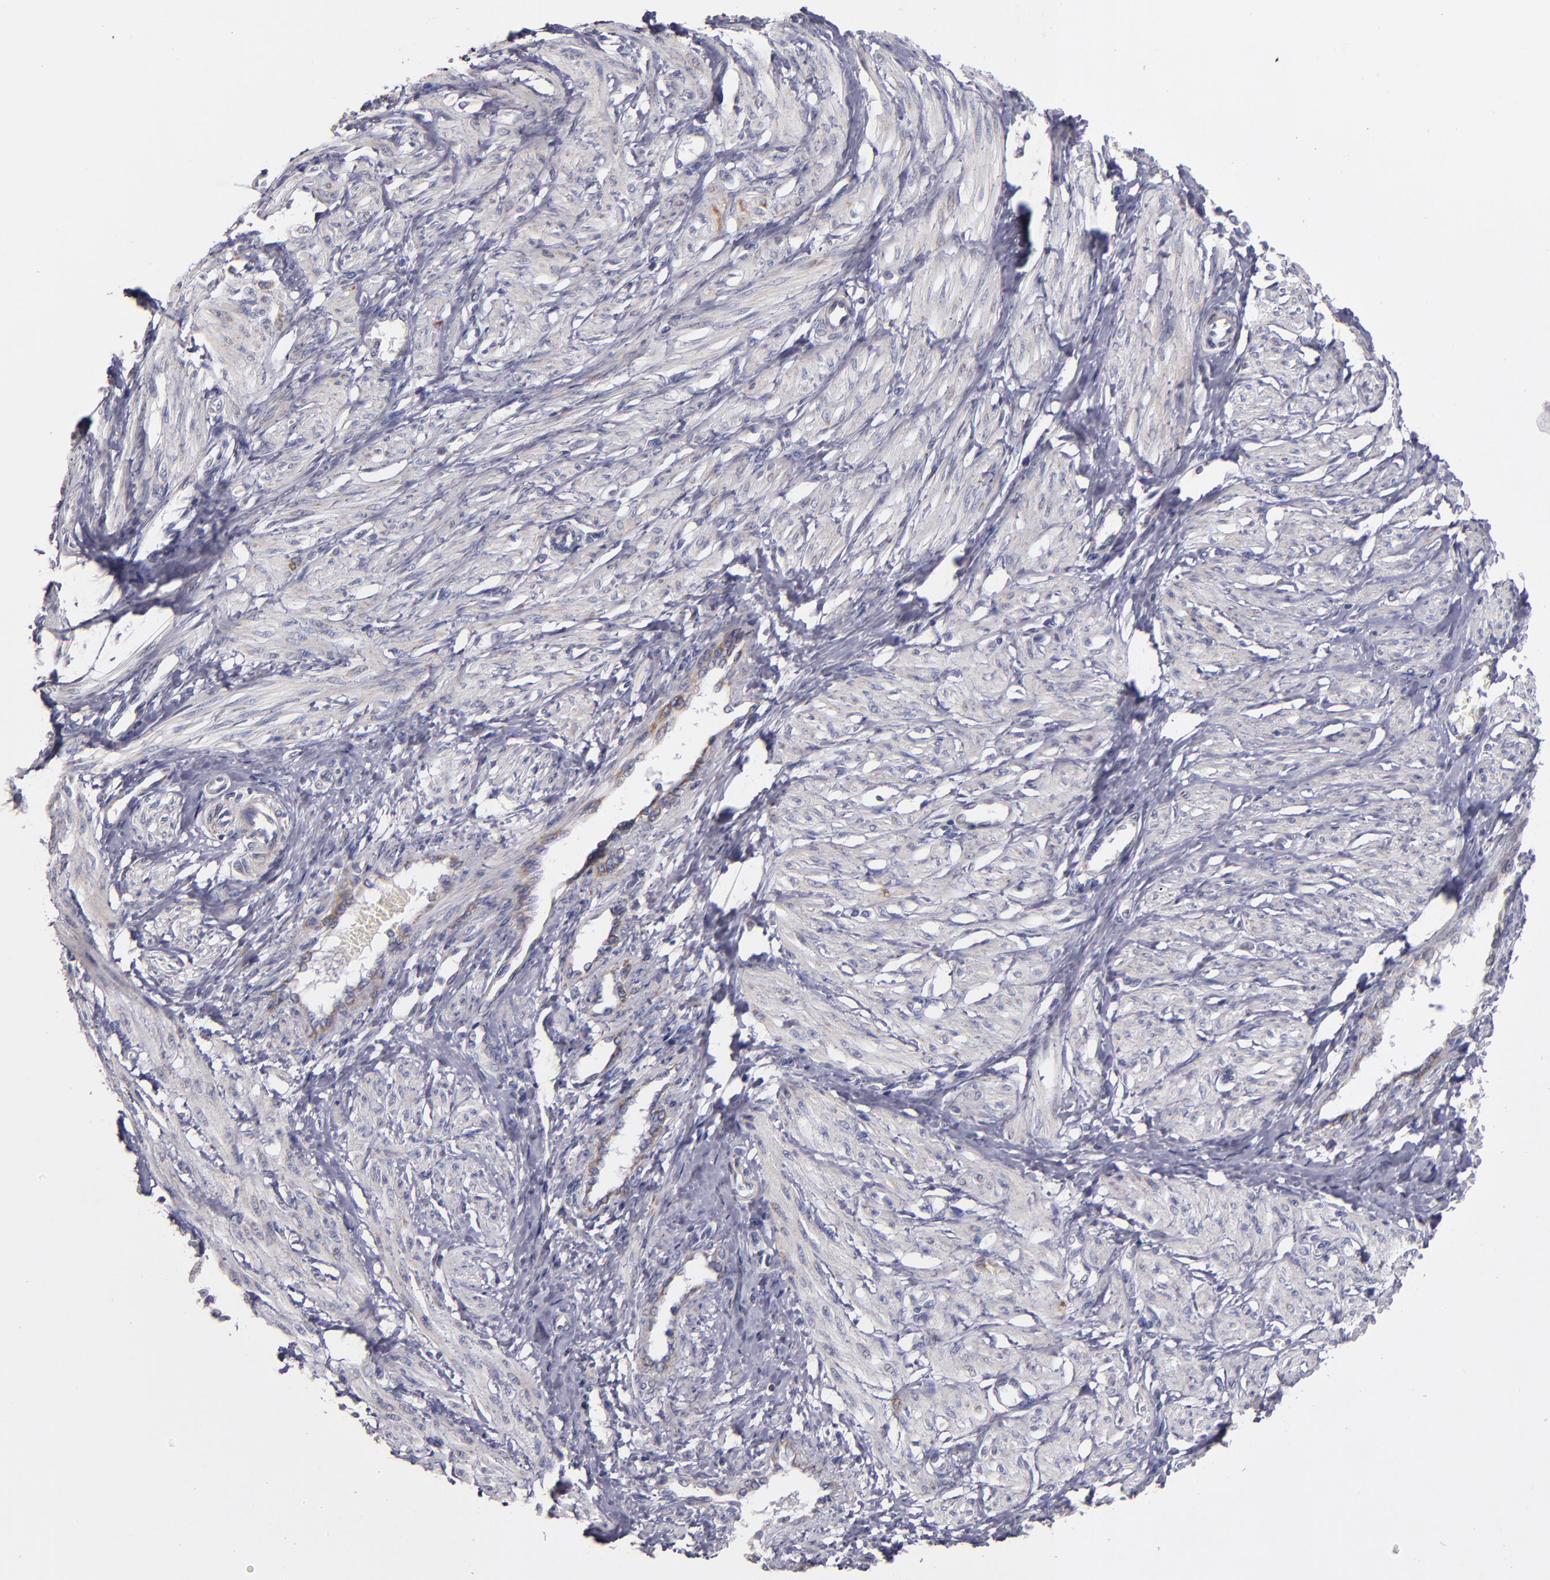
{"staining": {"intensity": "moderate", "quantity": "<25%", "location": "cytoplasmic/membranous"}, "tissue": "smooth muscle", "cell_type": "Smooth muscle cells", "image_type": "normal", "snomed": [{"axis": "morphology", "description": "Normal tissue, NOS"}, {"axis": "topography", "description": "Smooth muscle"}, {"axis": "topography", "description": "Uterus"}], "caption": "A histopathology image of smooth muscle stained for a protein demonstrates moderate cytoplasmic/membranous brown staining in smooth muscle cells. Ihc stains the protein in brown and the nuclei are stained blue.", "gene": "CLTA", "patient": {"sex": "female", "age": 39}}